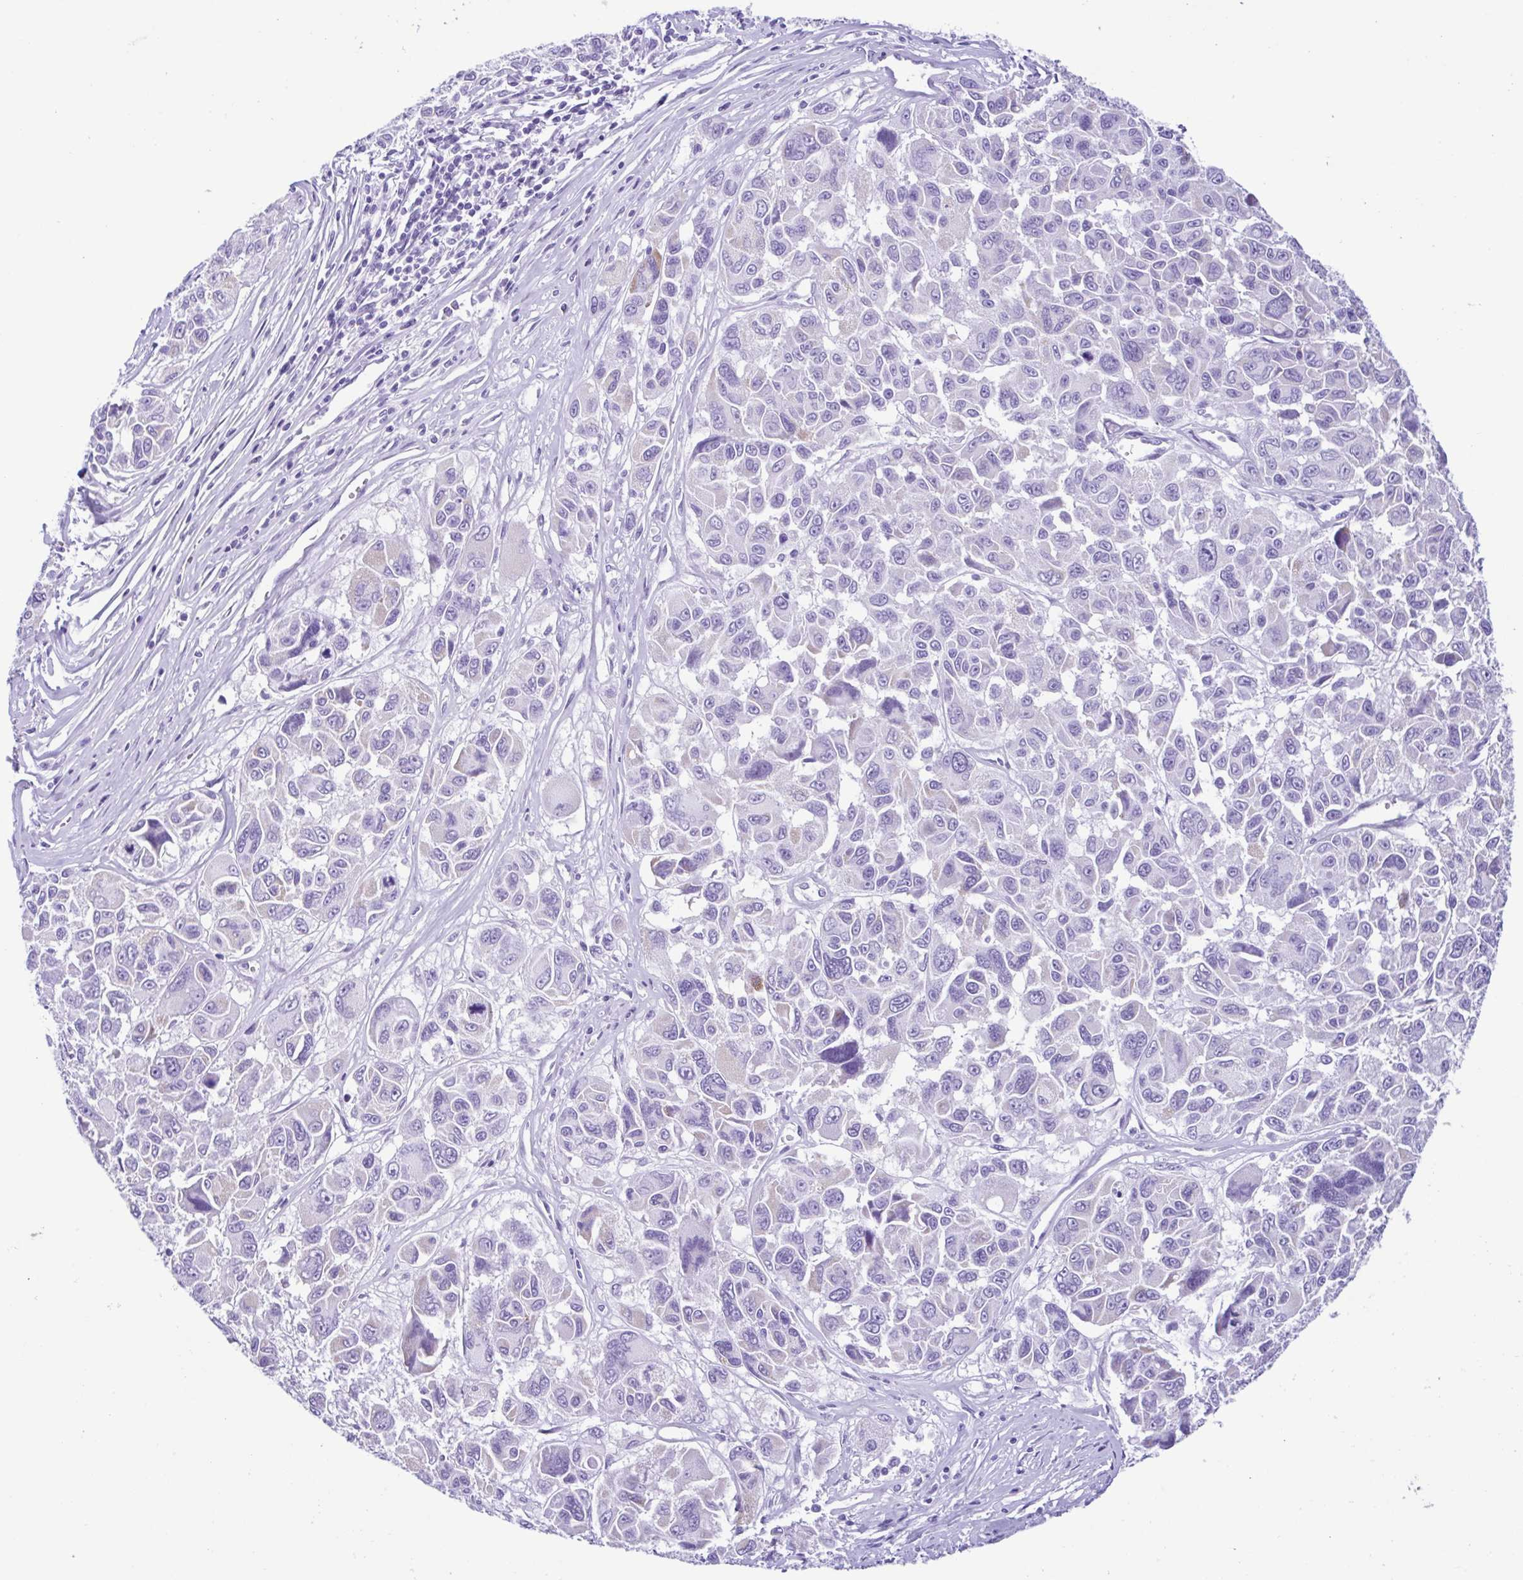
{"staining": {"intensity": "negative", "quantity": "none", "location": "none"}, "tissue": "melanoma", "cell_type": "Tumor cells", "image_type": "cancer", "snomed": [{"axis": "morphology", "description": "Malignant melanoma, NOS"}, {"axis": "topography", "description": "Skin"}], "caption": "This is an immunohistochemistry (IHC) photomicrograph of human malignant melanoma. There is no positivity in tumor cells.", "gene": "ACTRT3", "patient": {"sex": "female", "age": 66}}